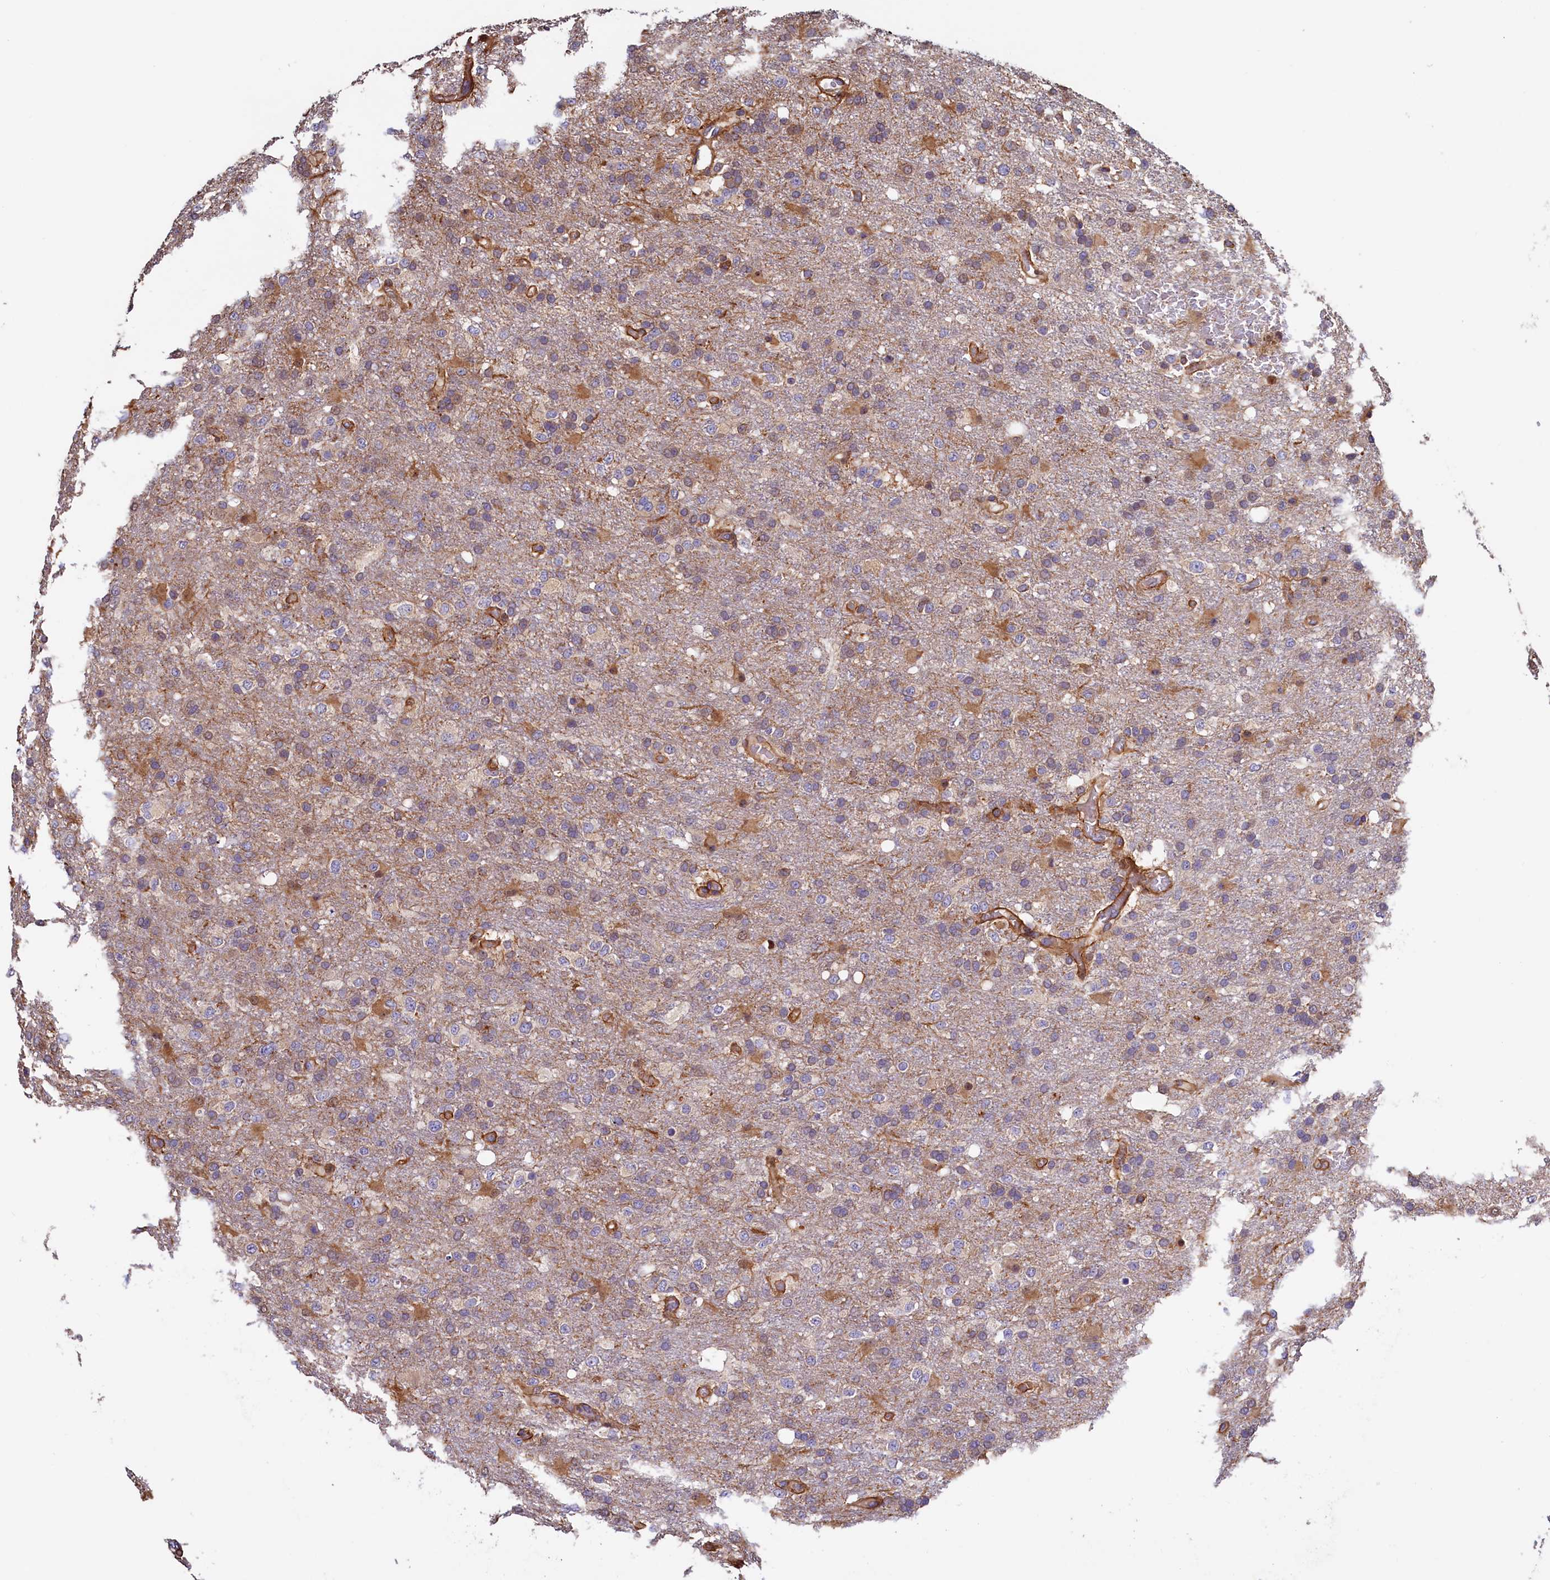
{"staining": {"intensity": "negative", "quantity": "none", "location": "none"}, "tissue": "glioma", "cell_type": "Tumor cells", "image_type": "cancer", "snomed": [{"axis": "morphology", "description": "Glioma, malignant, High grade"}, {"axis": "topography", "description": "Brain"}], "caption": "The image exhibits no significant staining in tumor cells of glioma.", "gene": "ATXN2L", "patient": {"sex": "female", "age": 74}}